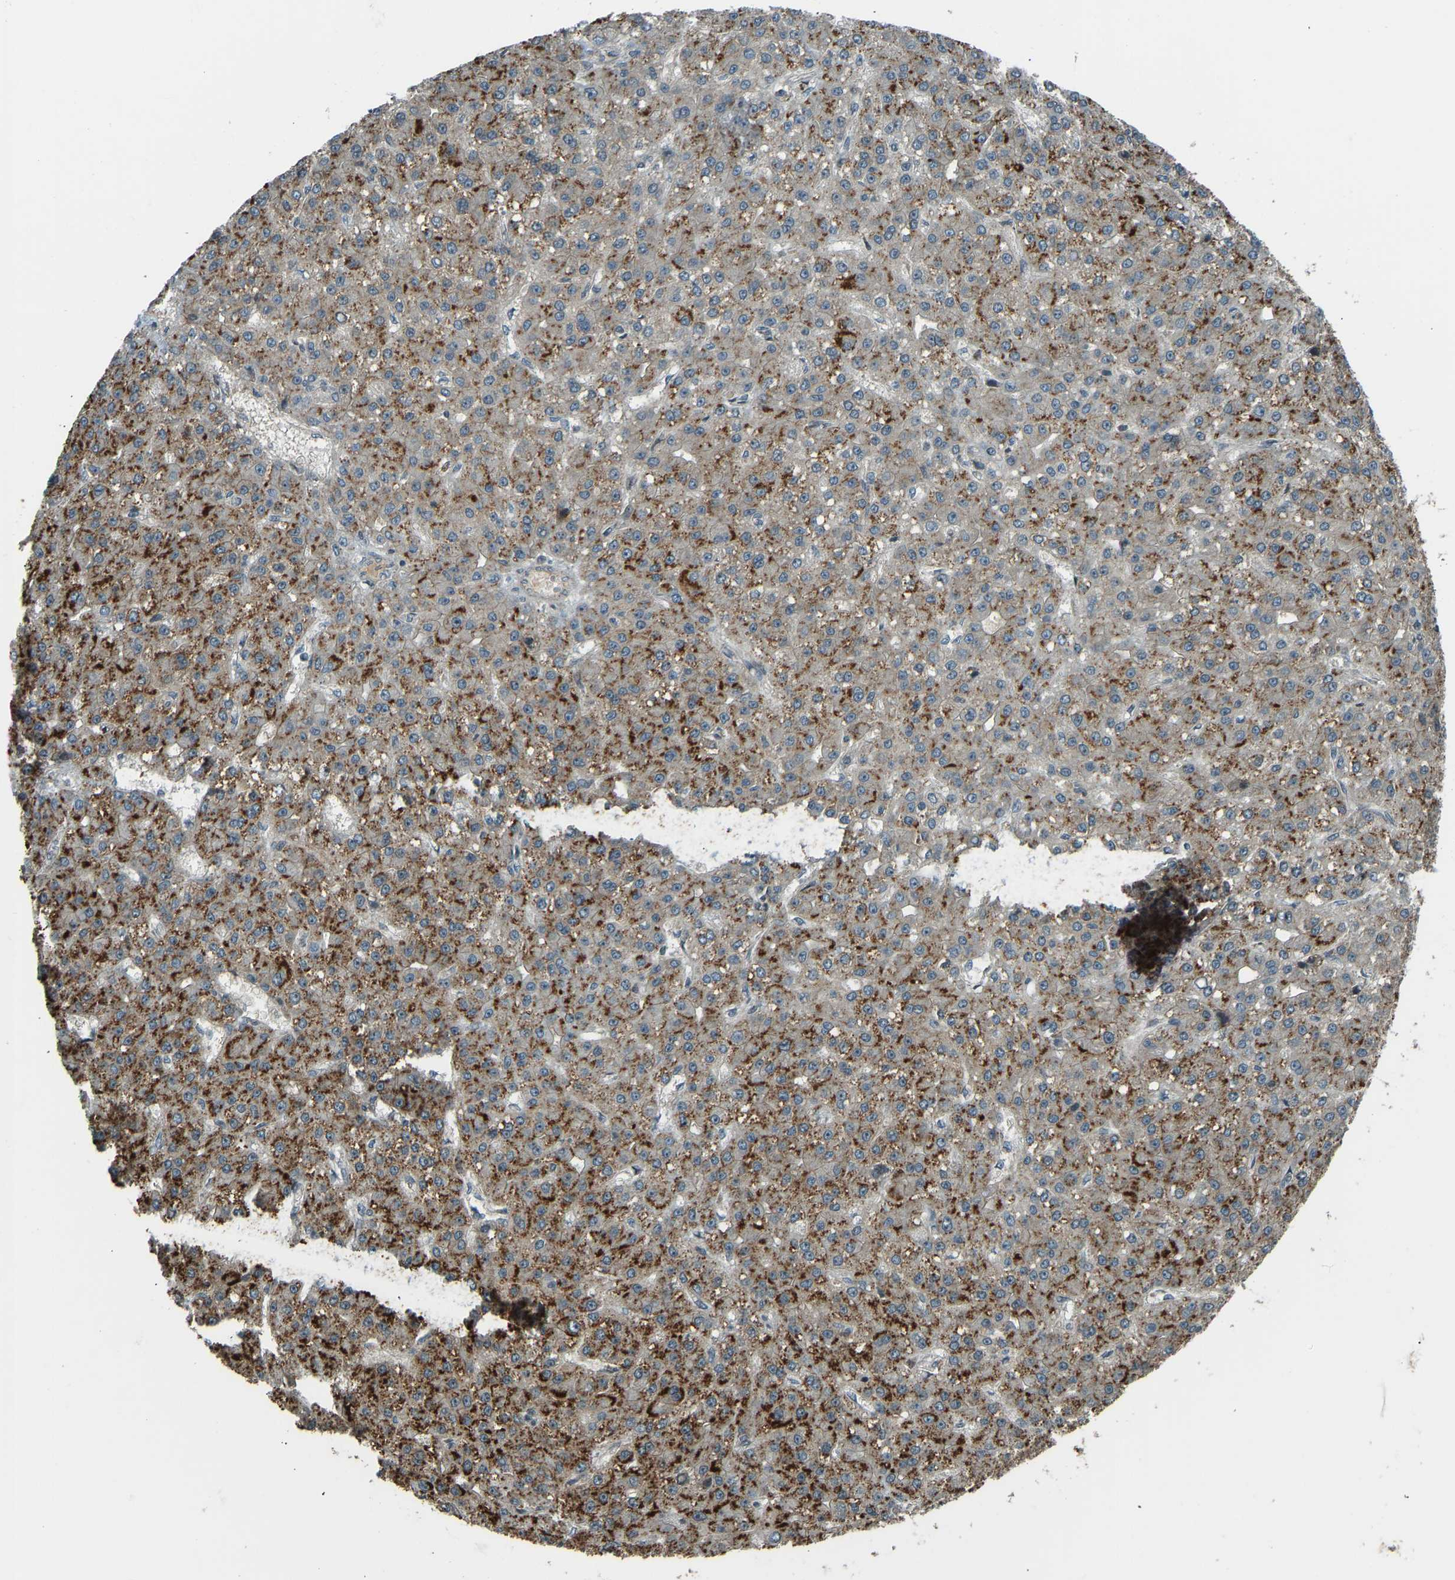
{"staining": {"intensity": "moderate", "quantity": ">75%", "location": "cytoplasmic/membranous"}, "tissue": "liver cancer", "cell_type": "Tumor cells", "image_type": "cancer", "snomed": [{"axis": "morphology", "description": "Carcinoma, Hepatocellular, NOS"}, {"axis": "topography", "description": "Liver"}], "caption": "Immunohistochemical staining of liver hepatocellular carcinoma shows medium levels of moderate cytoplasmic/membranous protein expression in approximately >75% of tumor cells.", "gene": "SVOPL", "patient": {"sex": "male", "age": 67}}